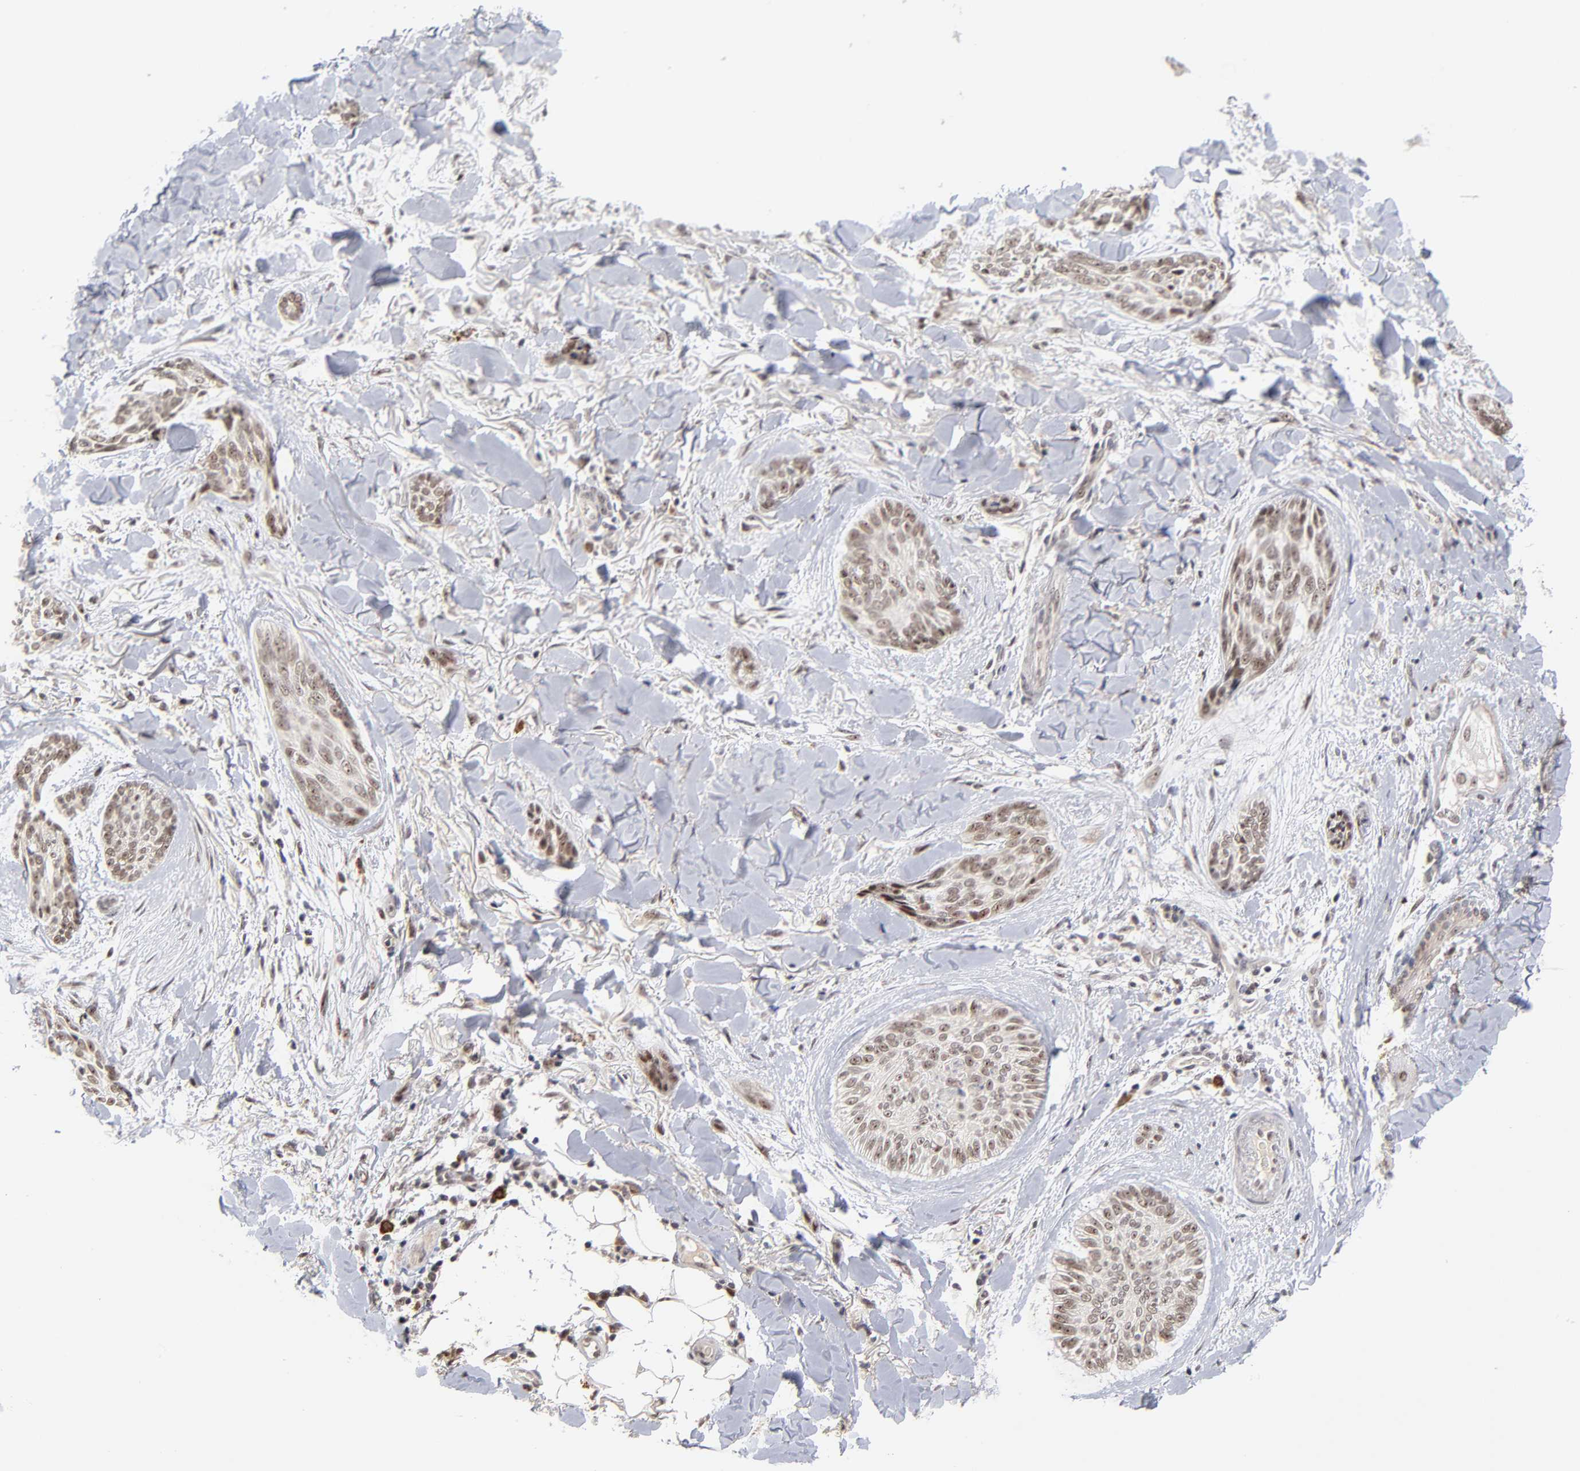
{"staining": {"intensity": "weak", "quantity": ">75%", "location": "nuclear"}, "tissue": "skin cancer", "cell_type": "Tumor cells", "image_type": "cancer", "snomed": [{"axis": "morphology", "description": "Normal tissue, NOS"}, {"axis": "morphology", "description": "Basal cell carcinoma"}, {"axis": "topography", "description": "Skin"}], "caption": "DAB (3,3'-diaminobenzidine) immunohistochemical staining of basal cell carcinoma (skin) displays weak nuclear protein staining in about >75% of tumor cells.", "gene": "ZNF419", "patient": {"sex": "female", "age": 71}}